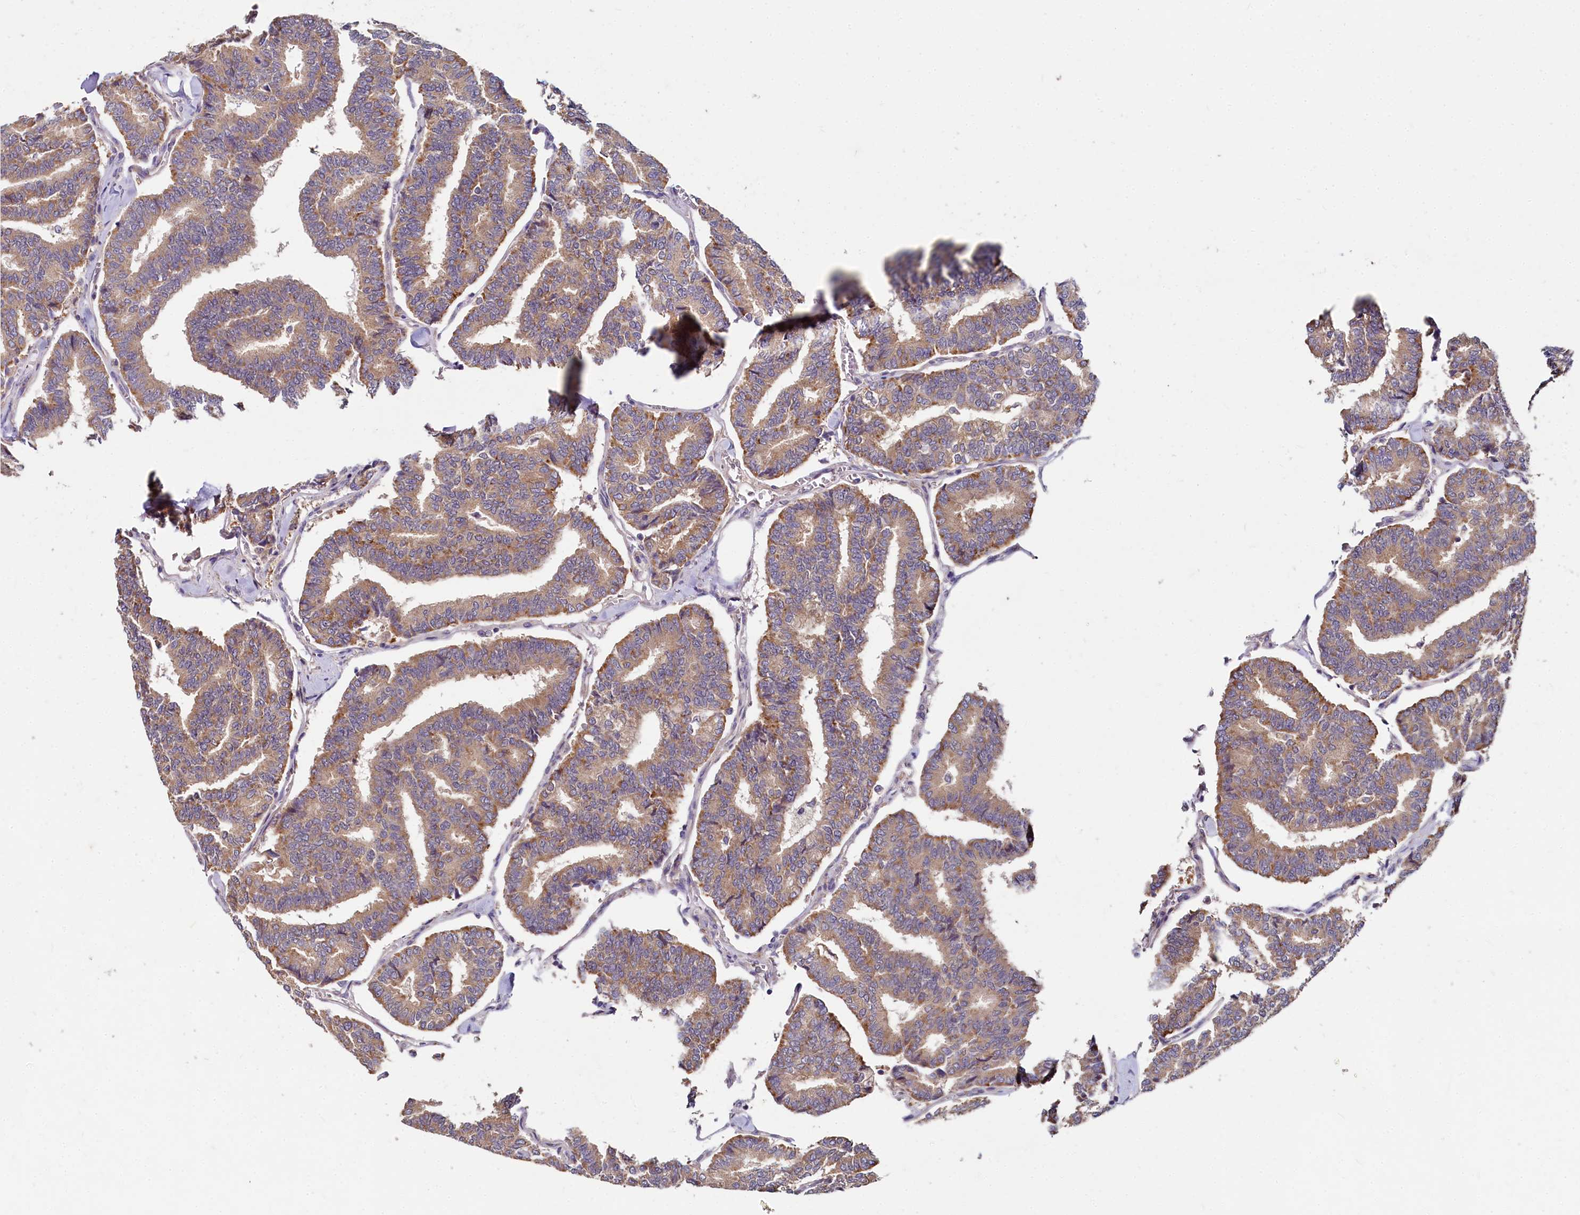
{"staining": {"intensity": "moderate", "quantity": ">75%", "location": "cytoplasmic/membranous"}, "tissue": "thyroid cancer", "cell_type": "Tumor cells", "image_type": "cancer", "snomed": [{"axis": "morphology", "description": "Papillary adenocarcinoma, NOS"}, {"axis": "topography", "description": "Thyroid gland"}], "caption": "Papillary adenocarcinoma (thyroid) stained with DAB (3,3'-diaminobenzidine) immunohistochemistry (IHC) exhibits medium levels of moderate cytoplasmic/membranous staining in approximately >75% of tumor cells. The staining was performed using DAB, with brown indicating positive protein expression. Nuclei are stained blue with hematoxylin.", "gene": "EIF2B2", "patient": {"sex": "female", "age": 35}}